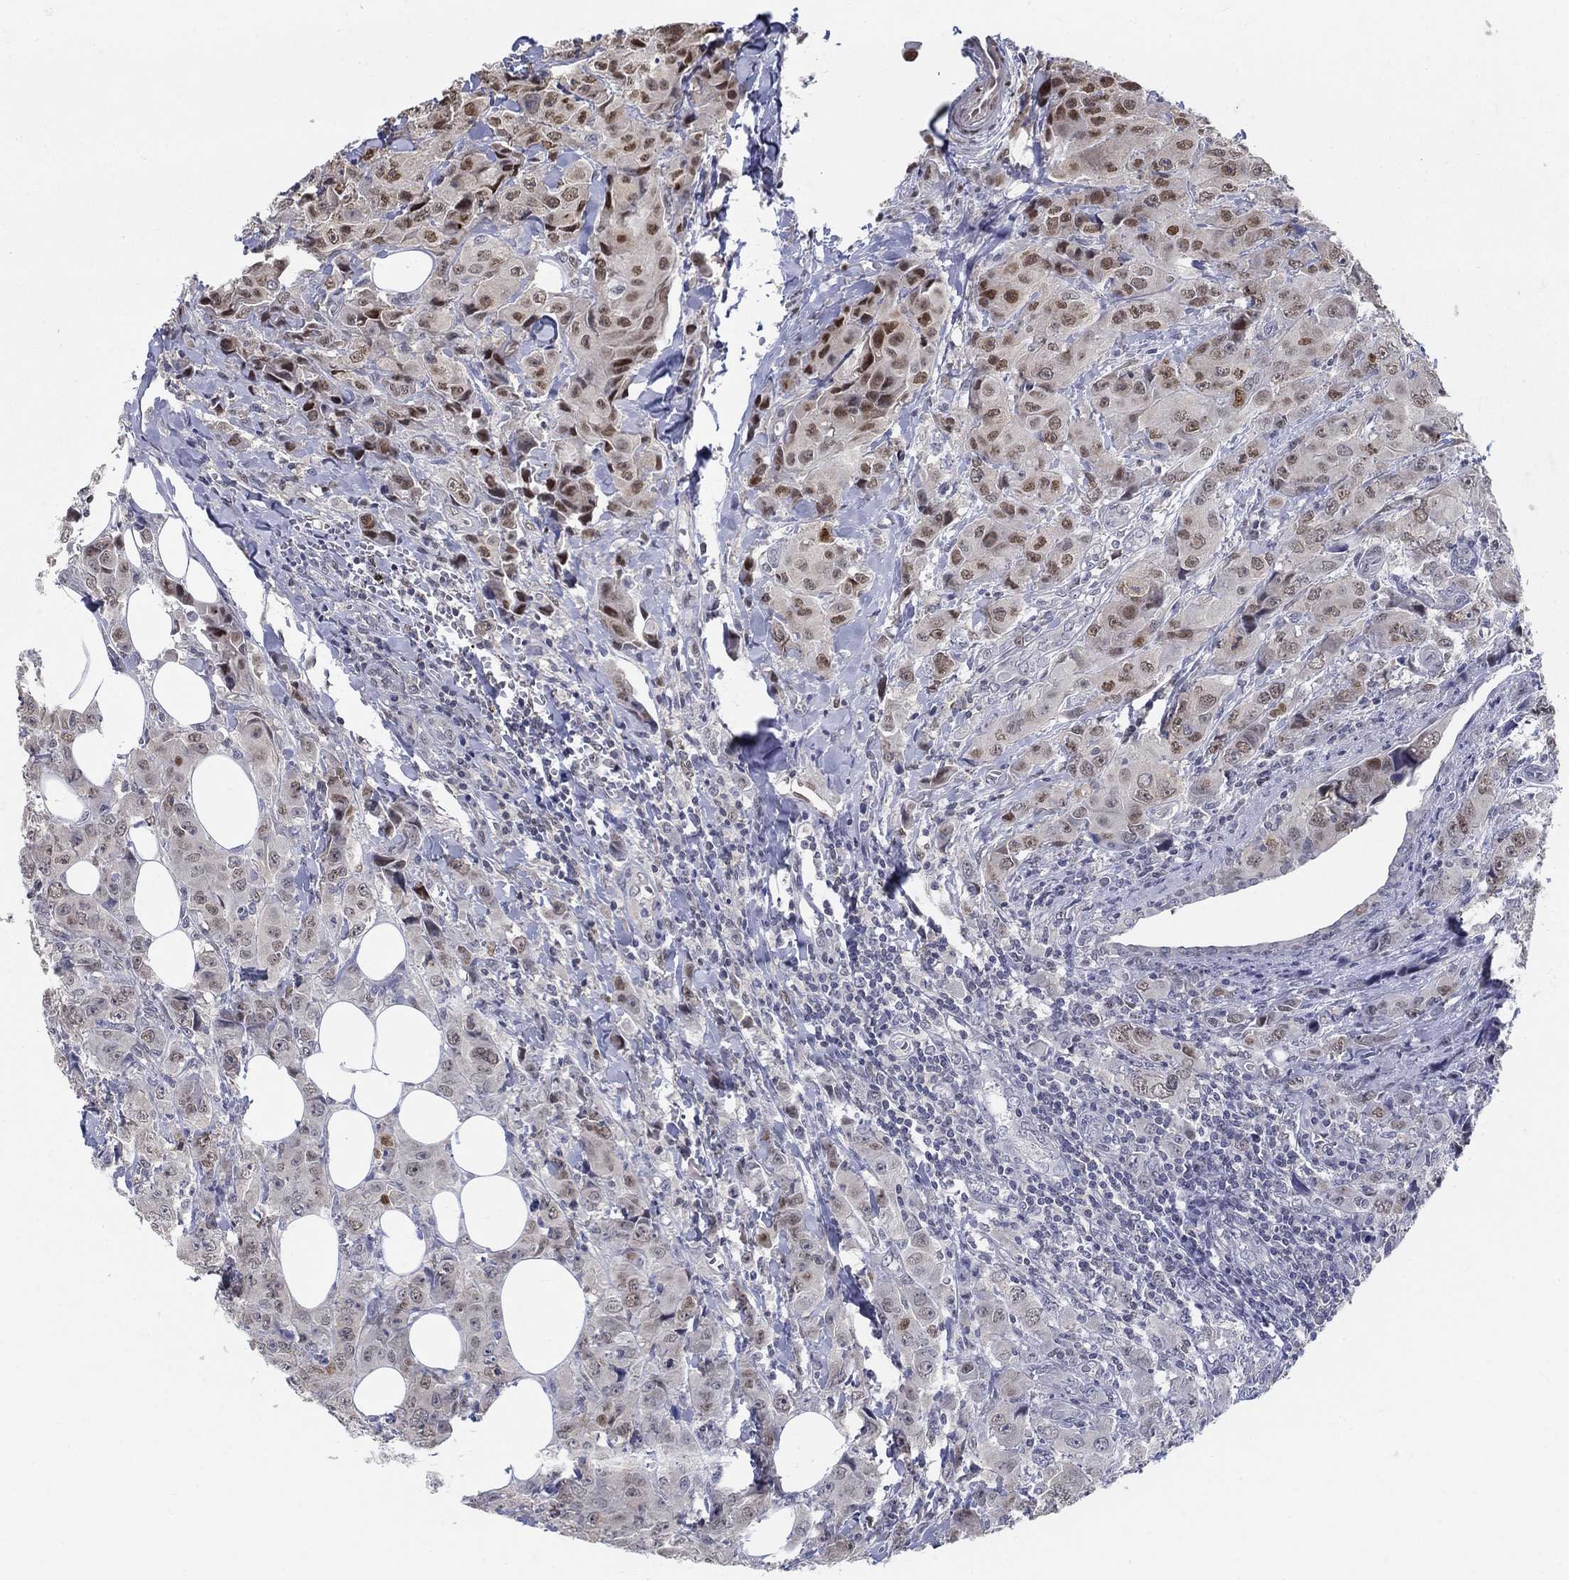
{"staining": {"intensity": "moderate", "quantity": "25%-75%", "location": "nuclear"}, "tissue": "breast cancer", "cell_type": "Tumor cells", "image_type": "cancer", "snomed": [{"axis": "morphology", "description": "Duct carcinoma"}, {"axis": "topography", "description": "Breast"}], "caption": "Breast cancer stained for a protein demonstrates moderate nuclear positivity in tumor cells. (brown staining indicates protein expression, while blue staining denotes nuclei).", "gene": "CENPE", "patient": {"sex": "female", "age": 43}}